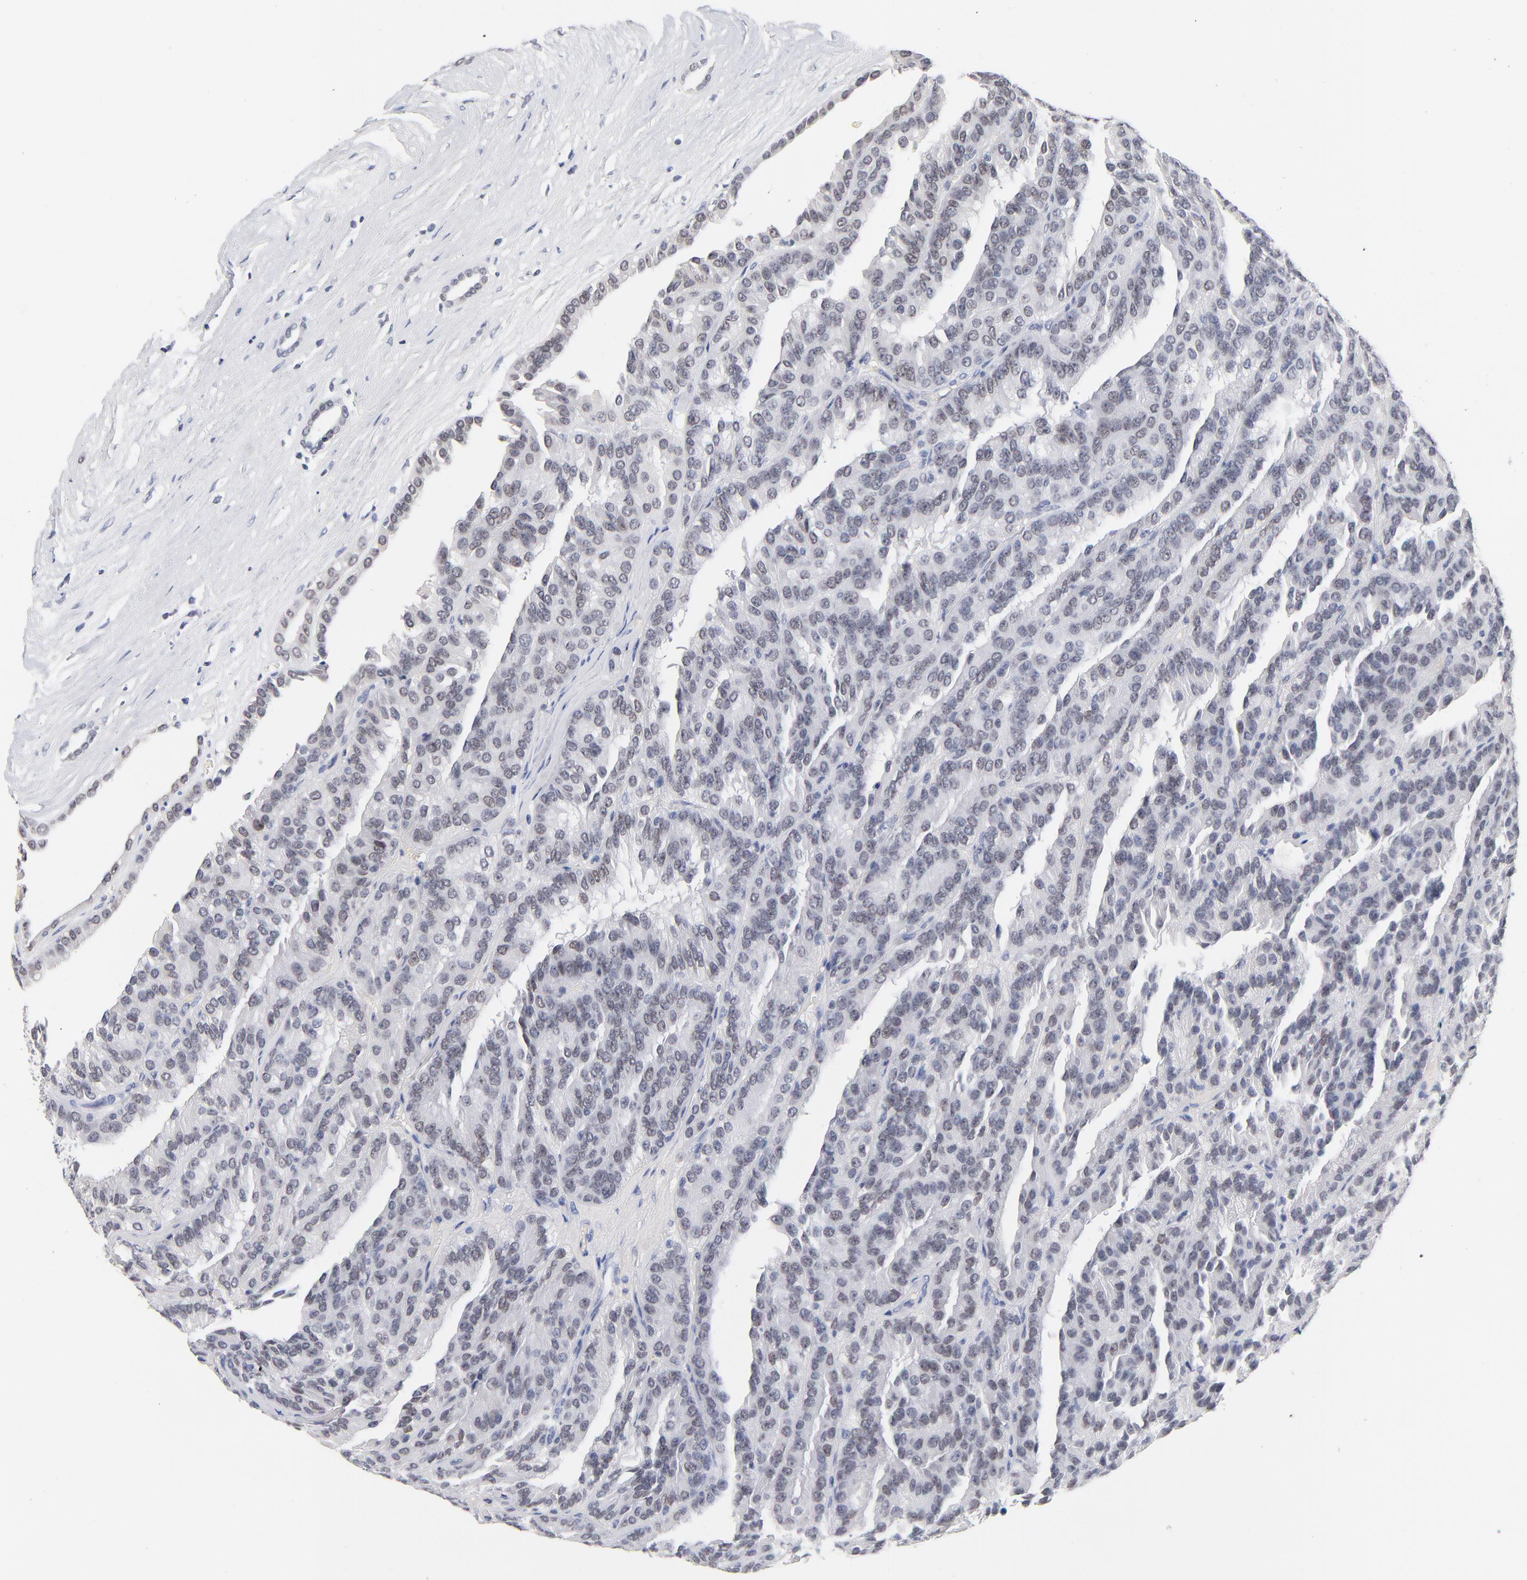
{"staining": {"intensity": "weak", "quantity": "25%-75%", "location": "nuclear"}, "tissue": "renal cancer", "cell_type": "Tumor cells", "image_type": "cancer", "snomed": [{"axis": "morphology", "description": "Adenocarcinoma, NOS"}, {"axis": "topography", "description": "Kidney"}], "caption": "Weak nuclear positivity is present in approximately 25%-75% of tumor cells in renal cancer (adenocarcinoma).", "gene": "ORC2", "patient": {"sex": "male", "age": 46}}